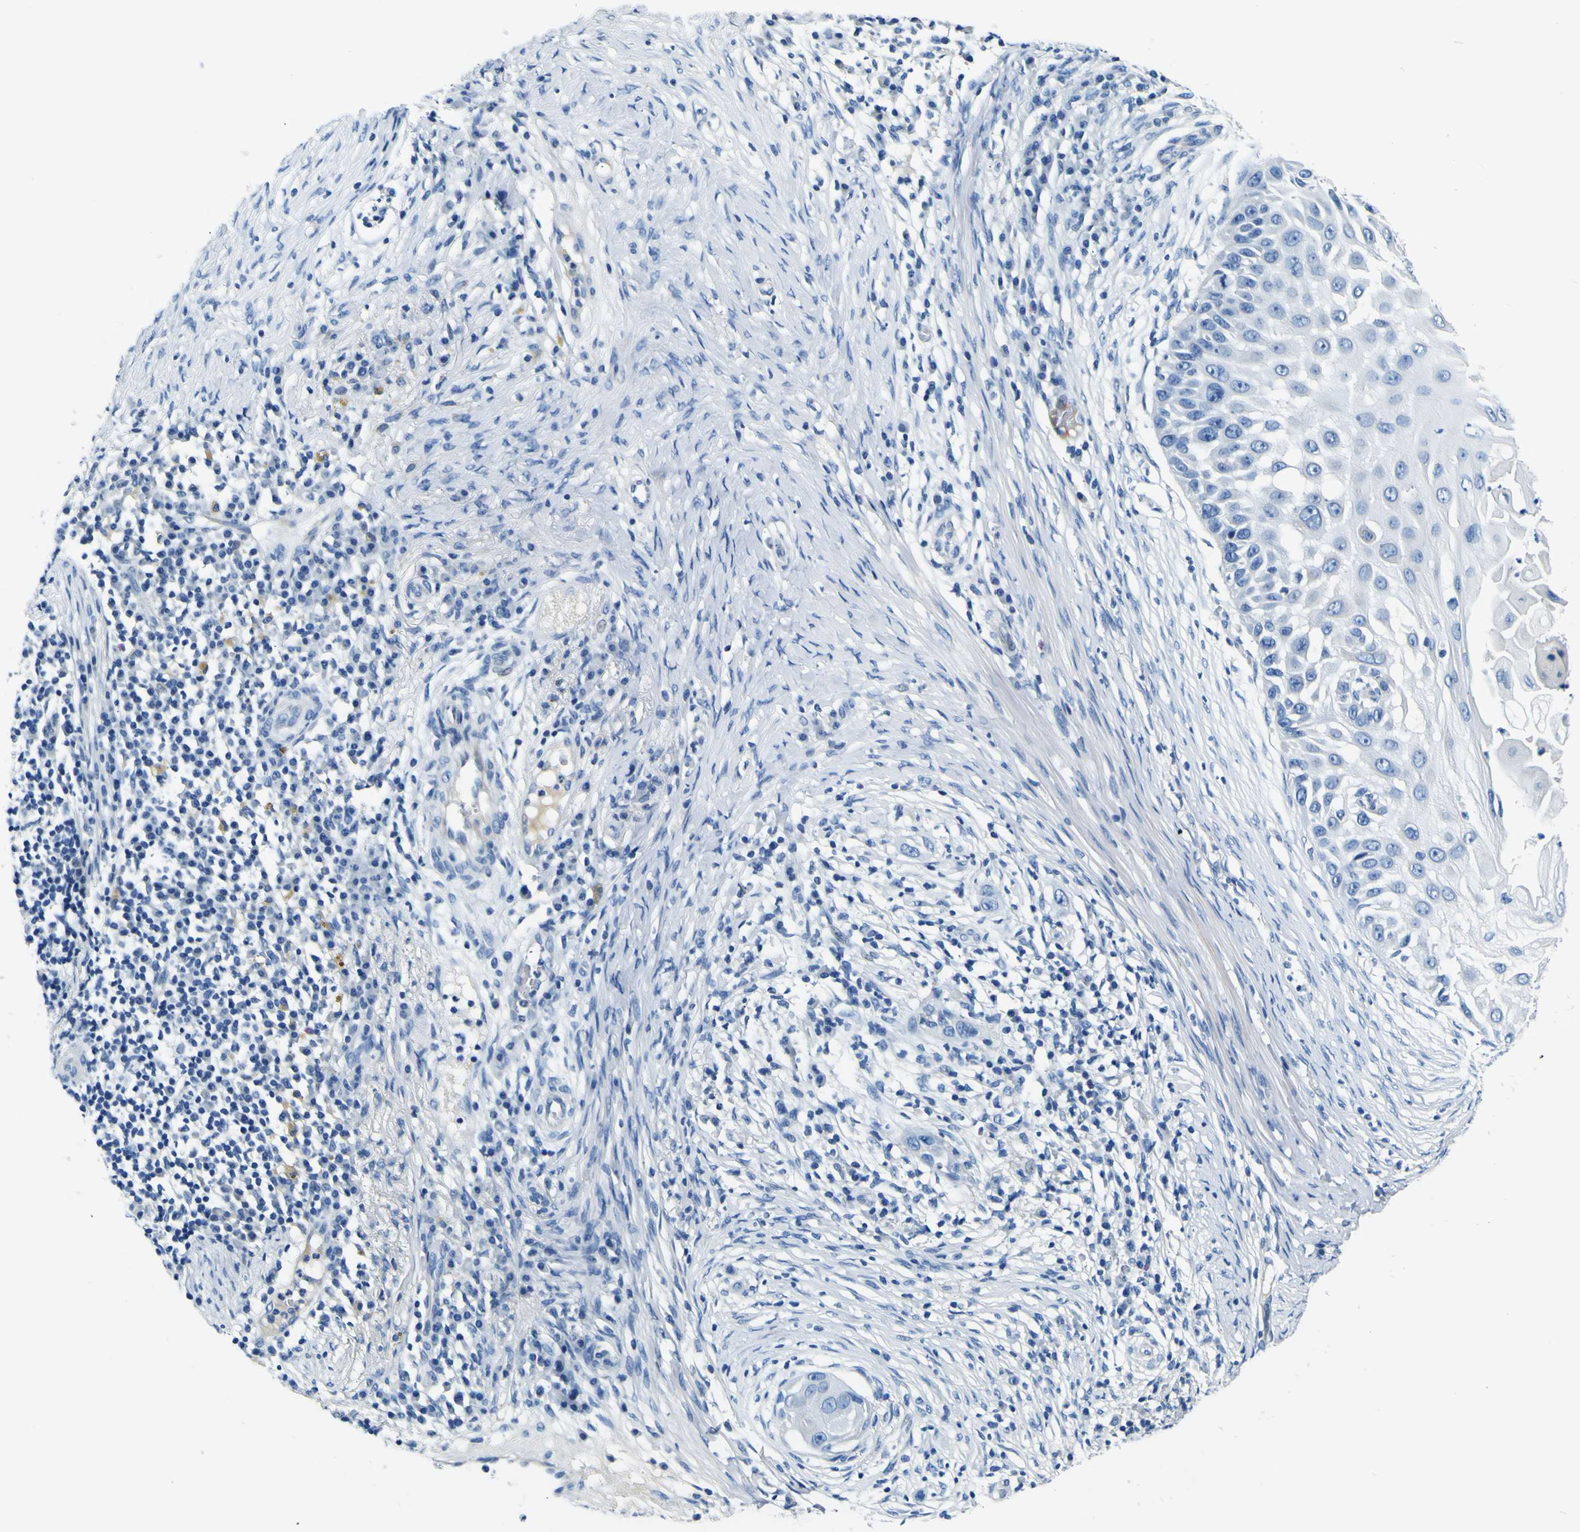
{"staining": {"intensity": "negative", "quantity": "none", "location": "none"}, "tissue": "skin cancer", "cell_type": "Tumor cells", "image_type": "cancer", "snomed": [{"axis": "morphology", "description": "Squamous cell carcinoma, NOS"}, {"axis": "topography", "description": "Skin"}], "caption": "A photomicrograph of human skin cancer (squamous cell carcinoma) is negative for staining in tumor cells. (Stains: DAB (3,3'-diaminobenzidine) immunohistochemistry with hematoxylin counter stain, Microscopy: brightfield microscopy at high magnification).", "gene": "ADGRA2", "patient": {"sex": "female", "age": 44}}